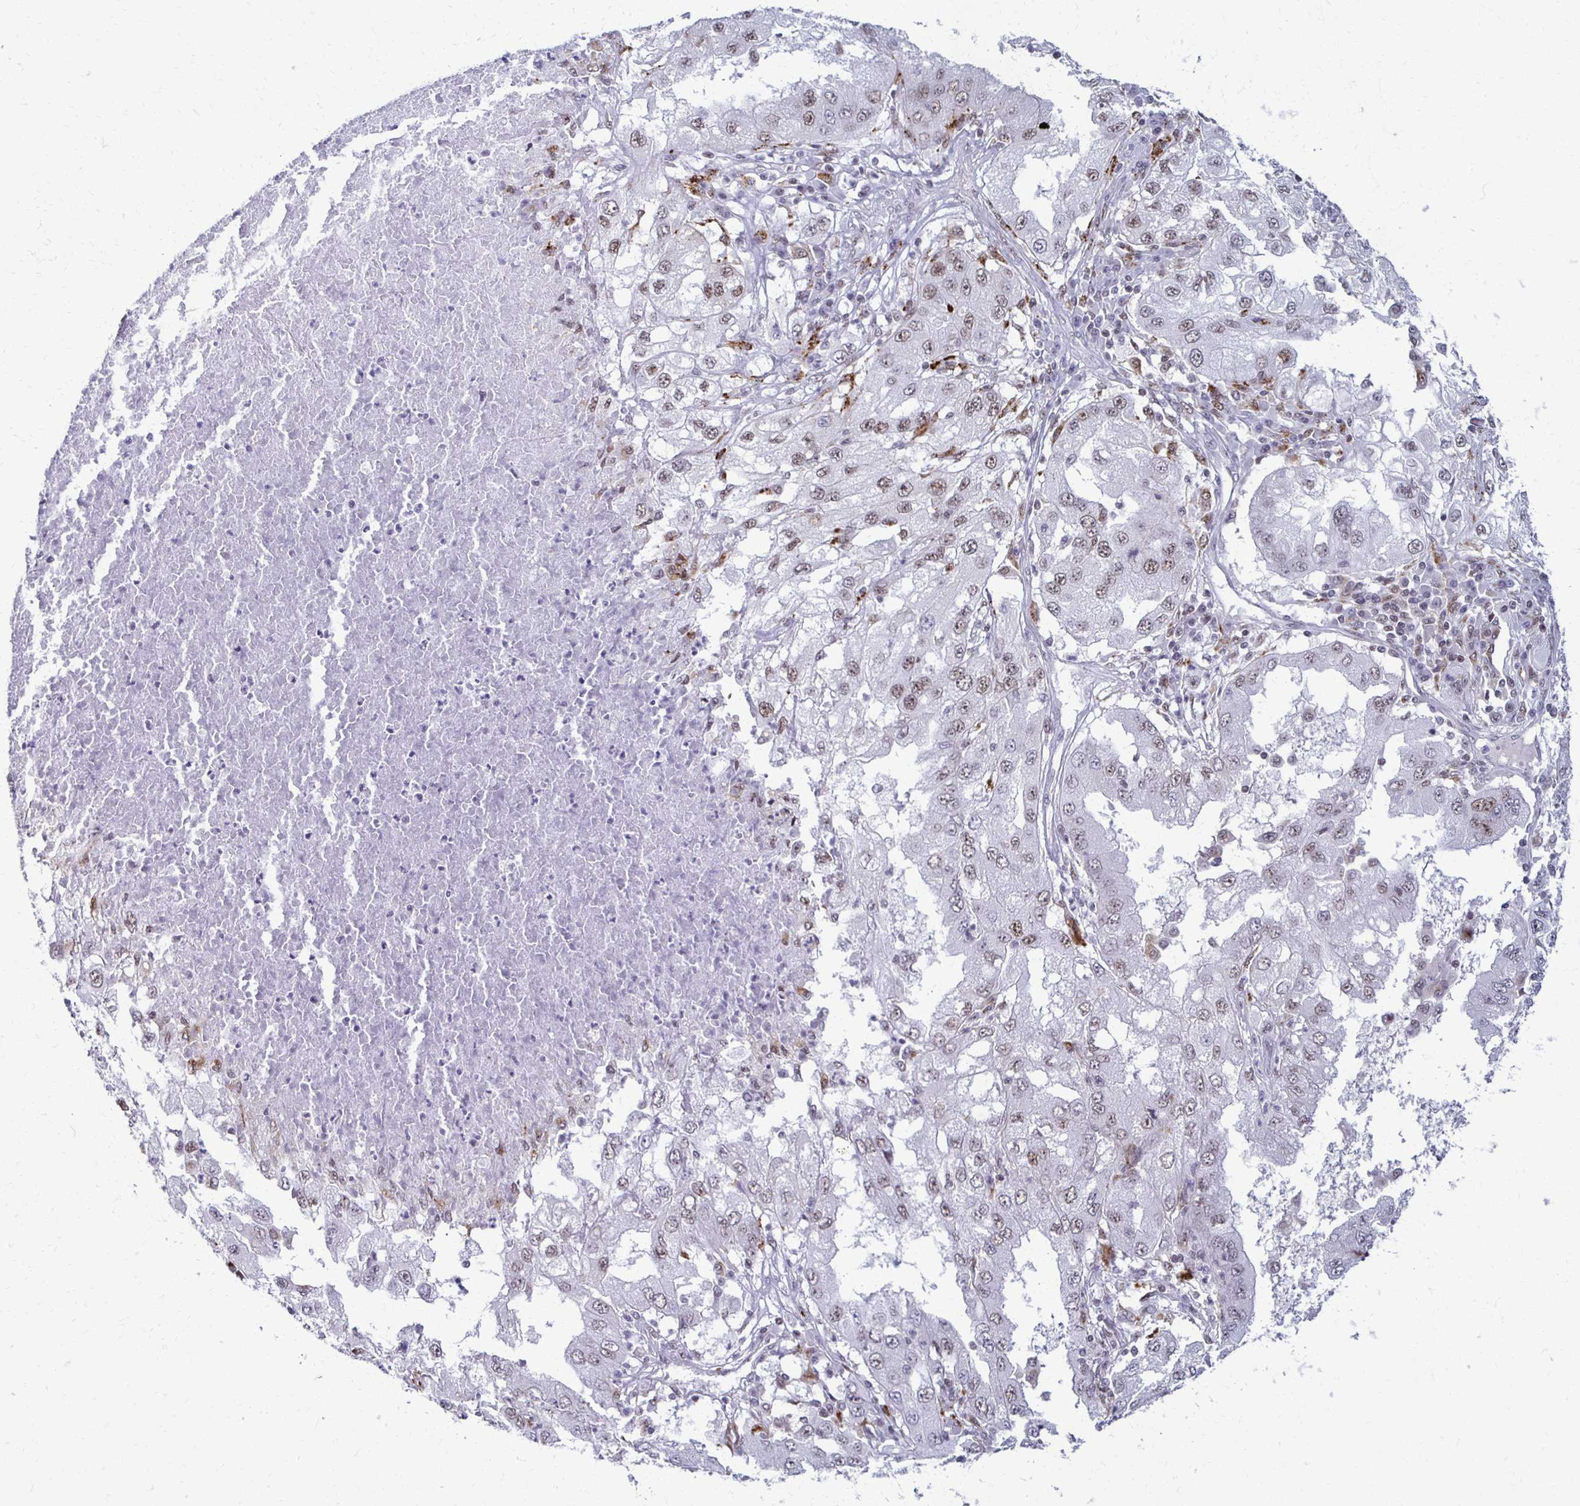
{"staining": {"intensity": "weak", "quantity": "<25%", "location": "nuclear"}, "tissue": "lung cancer", "cell_type": "Tumor cells", "image_type": "cancer", "snomed": [{"axis": "morphology", "description": "Adenocarcinoma, NOS"}, {"axis": "morphology", "description": "Adenocarcinoma primary or metastatic"}, {"axis": "topography", "description": "Lung"}], "caption": "An image of human lung cancer is negative for staining in tumor cells.", "gene": "IRF7", "patient": {"sex": "male", "age": 74}}